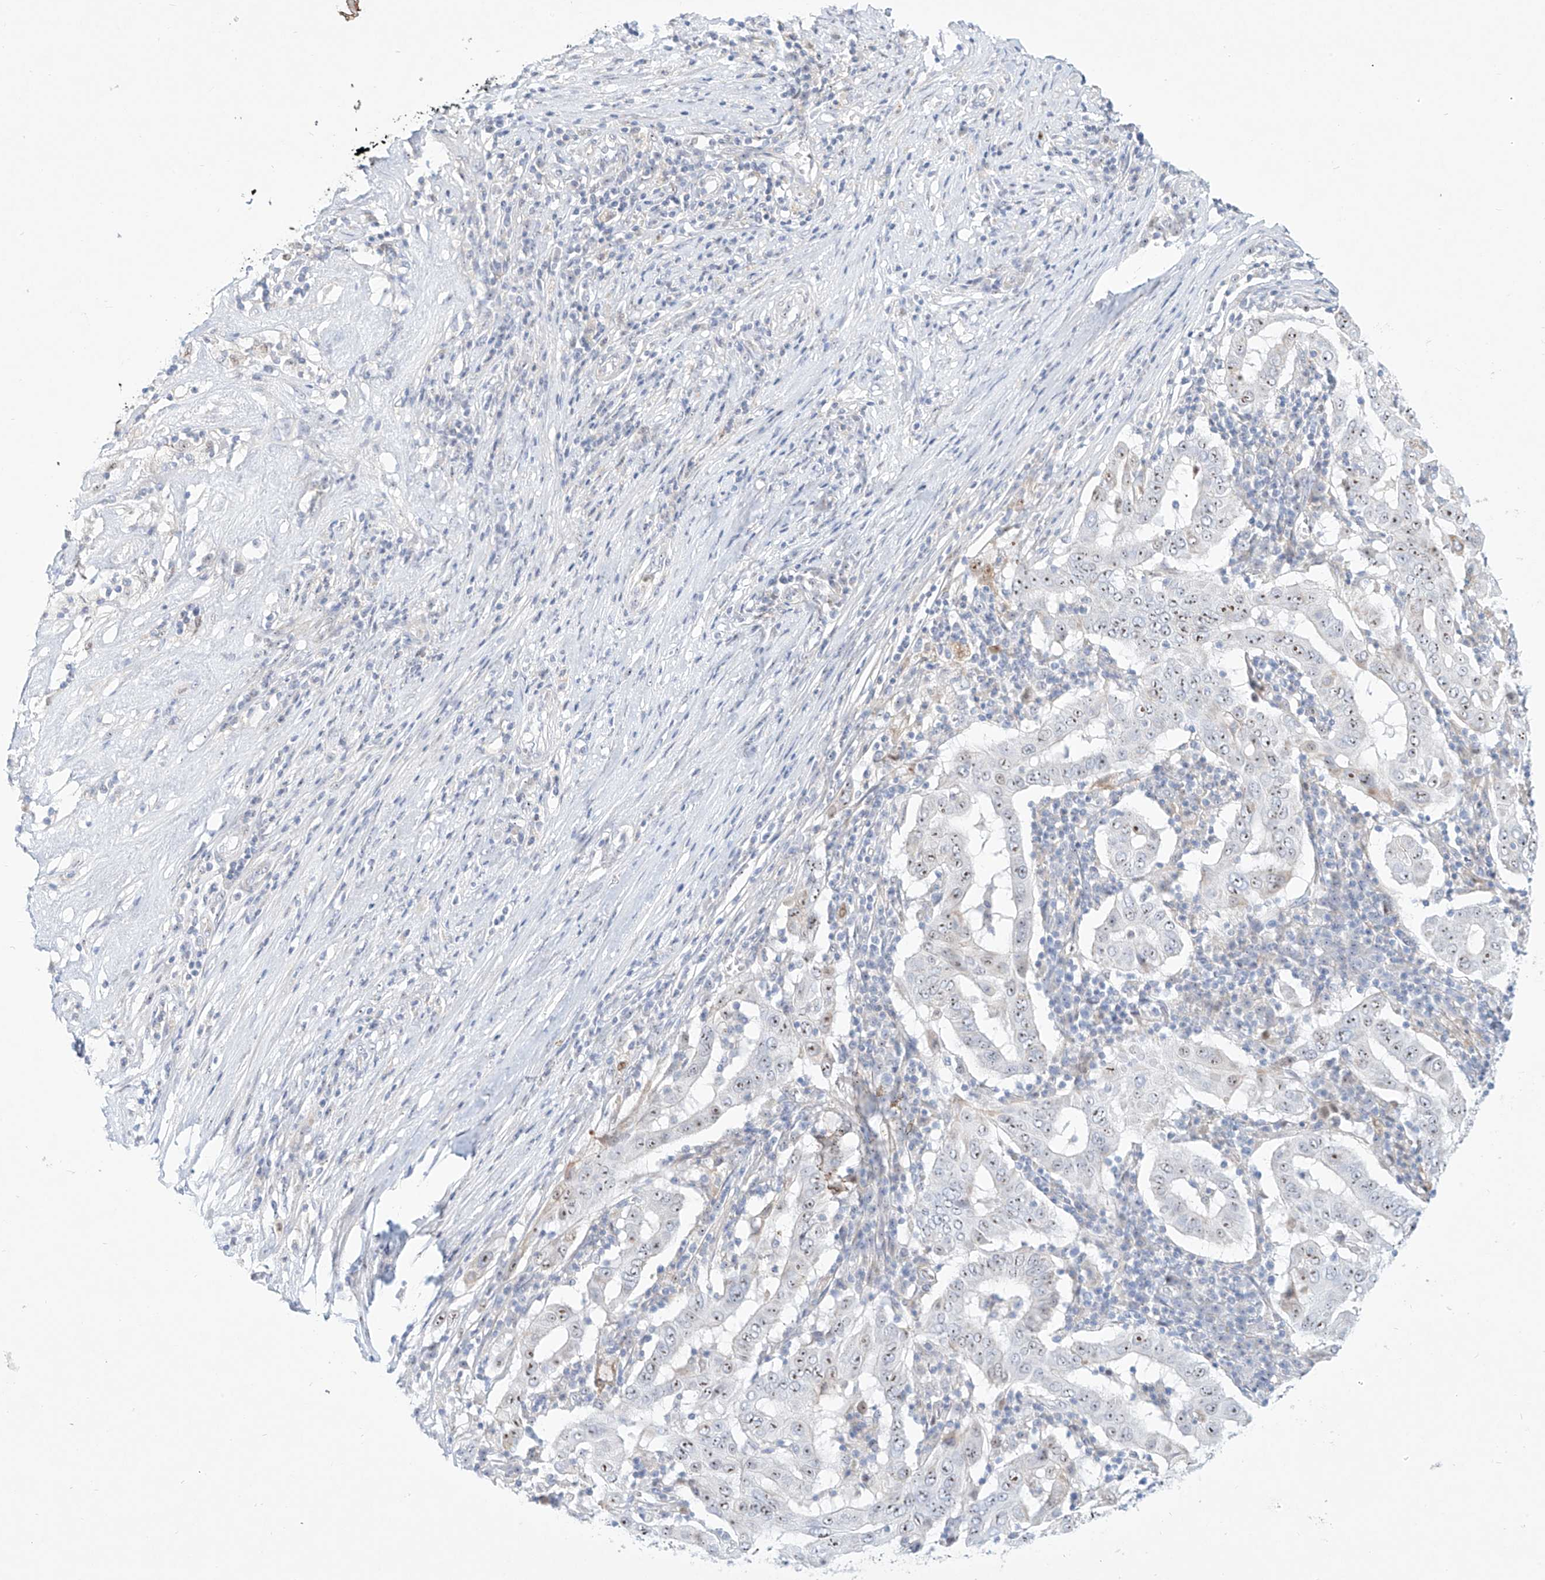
{"staining": {"intensity": "weak", "quantity": "25%-75%", "location": "nuclear"}, "tissue": "pancreatic cancer", "cell_type": "Tumor cells", "image_type": "cancer", "snomed": [{"axis": "morphology", "description": "Adenocarcinoma, NOS"}, {"axis": "topography", "description": "Pancreas"}], "caption": "About 25%-75% of tumor cells in human pancreatic cancer (adenocarcinoma) display weak nuclear protein expression as visualized by brown immunohistochemical staining.", "gene": "SNU13", "patient": {"sex": "male", "age": 63}}